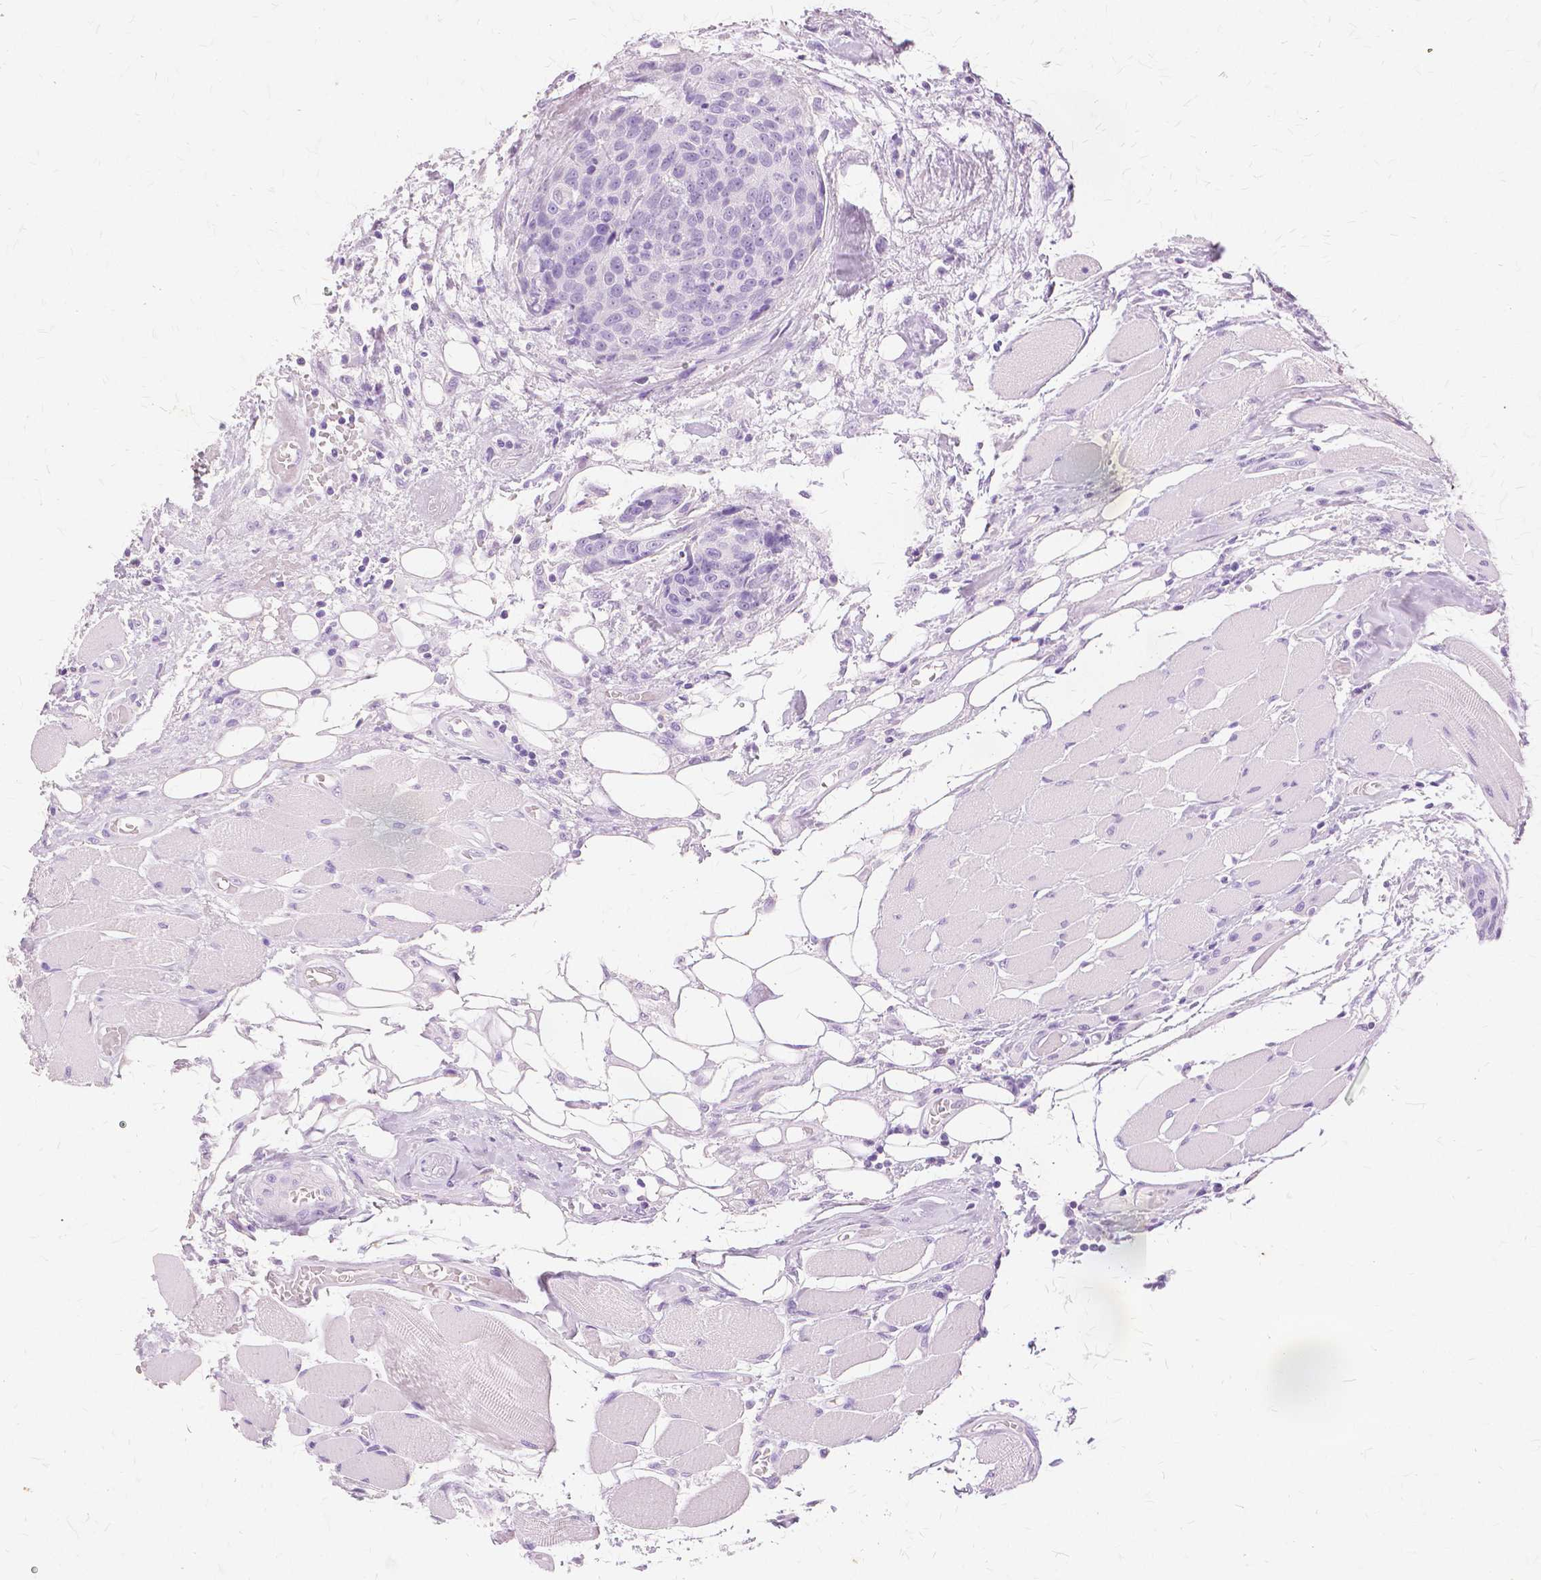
{"staining": {"intensity": "negative", "quantity": "none", "location": "none"}, "tissue": "head and neck cancer", "cell_type": "Tumor cells", "image_type": "cancer", "snomed": [{"axis": "morphology", "description": "Squamous cell carcinoma, NOS"}, {"axis": "topography", "description": "Oral tissue"}, {"axis": "topography", "description": "Head-Neck"}], "caption": "This is an immunohistochemistry photomicrograph of squamous cell carcinoma (head and neck). There is no staining in tumor cells.", "gene": "TGM1", "patient": {"sex": "male", "age": 64}}